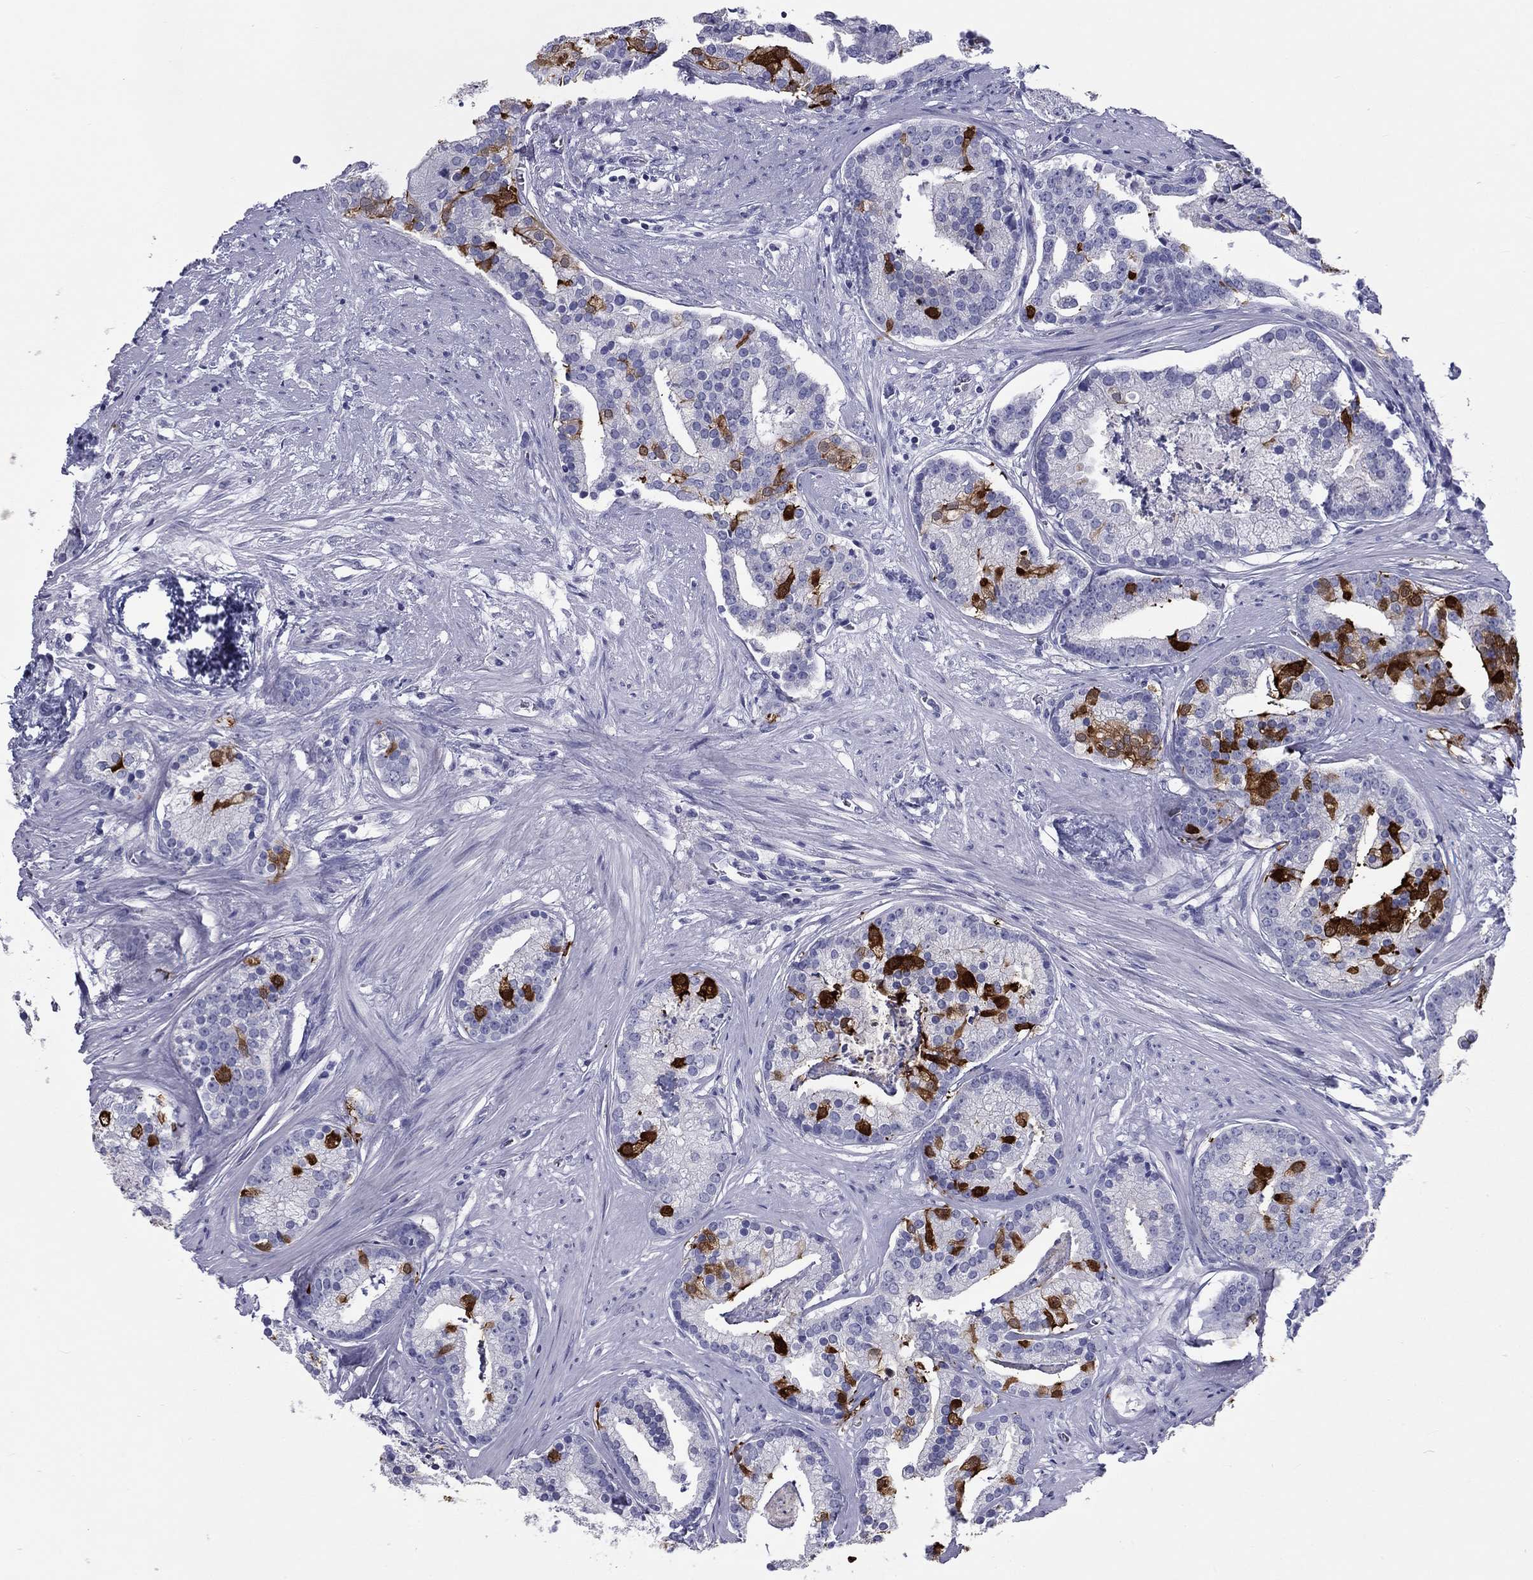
{"staining": {"intensity": "strong", "quantity": "<25%", "location": "cytoplasmic/membranous"}, "tissue": "prostate cancer", "cell_type": "Tumor cells", "image_type": "cancer", "snomed": [{"axis": "morphology", "description": "Adenocarcinoma, NOS"}, {"axis": "topography", "description": "Prostate and seminal vesicle, NOS"}, {"axis": "topography", "description": "Prostate"}], "caption": "IHC of human prostate cancer demonstrates medium levels of strong cytoplasmic/membranous expression in about <25% of tumor cells. The staining is performed using DAB brown chromogen to label protein expression. The nuclei are counter-stained blue using hematoxylin.", "gene": "DNALI1", "patient": {"sex": "male", "age": 44}}